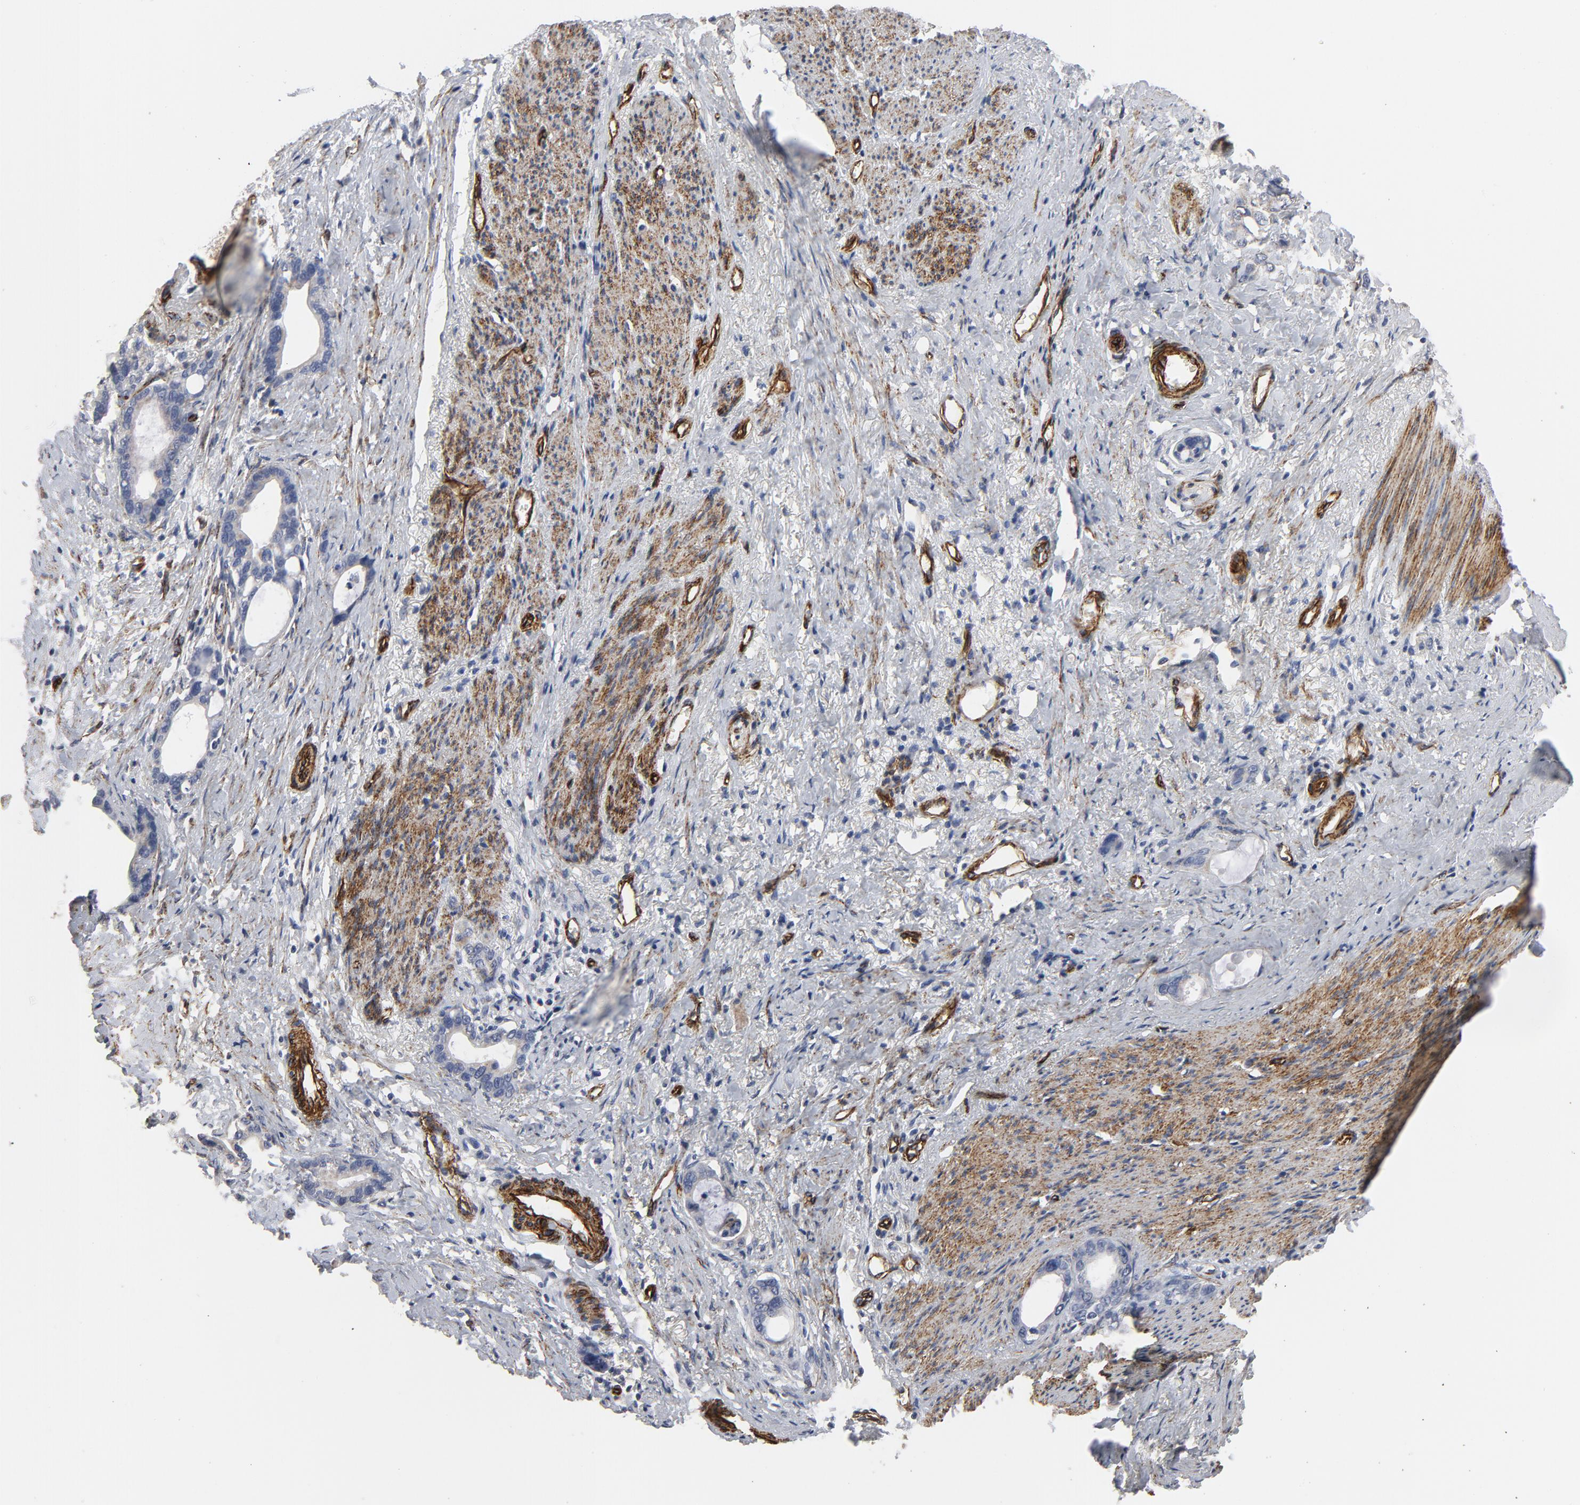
{"staining": {"intensity": "negative", "quantity": "none", "location": "none"}, "tissue": "stomach cancer", "cell_type": "Tumor cells", "image_type": "cancer", "snomed": [{"axis": "morphology", "description": "Adenocarcinoma, NOS"}, {"axis": "topography", "description": "Stomach"}], "caption": "Immunohistochemical staining of stomach cancer (adenocarcinoma) displays no significant positivity in tumor cells.", "gene": "GNG2", "patient": {"sex": "female", "age": 75}}